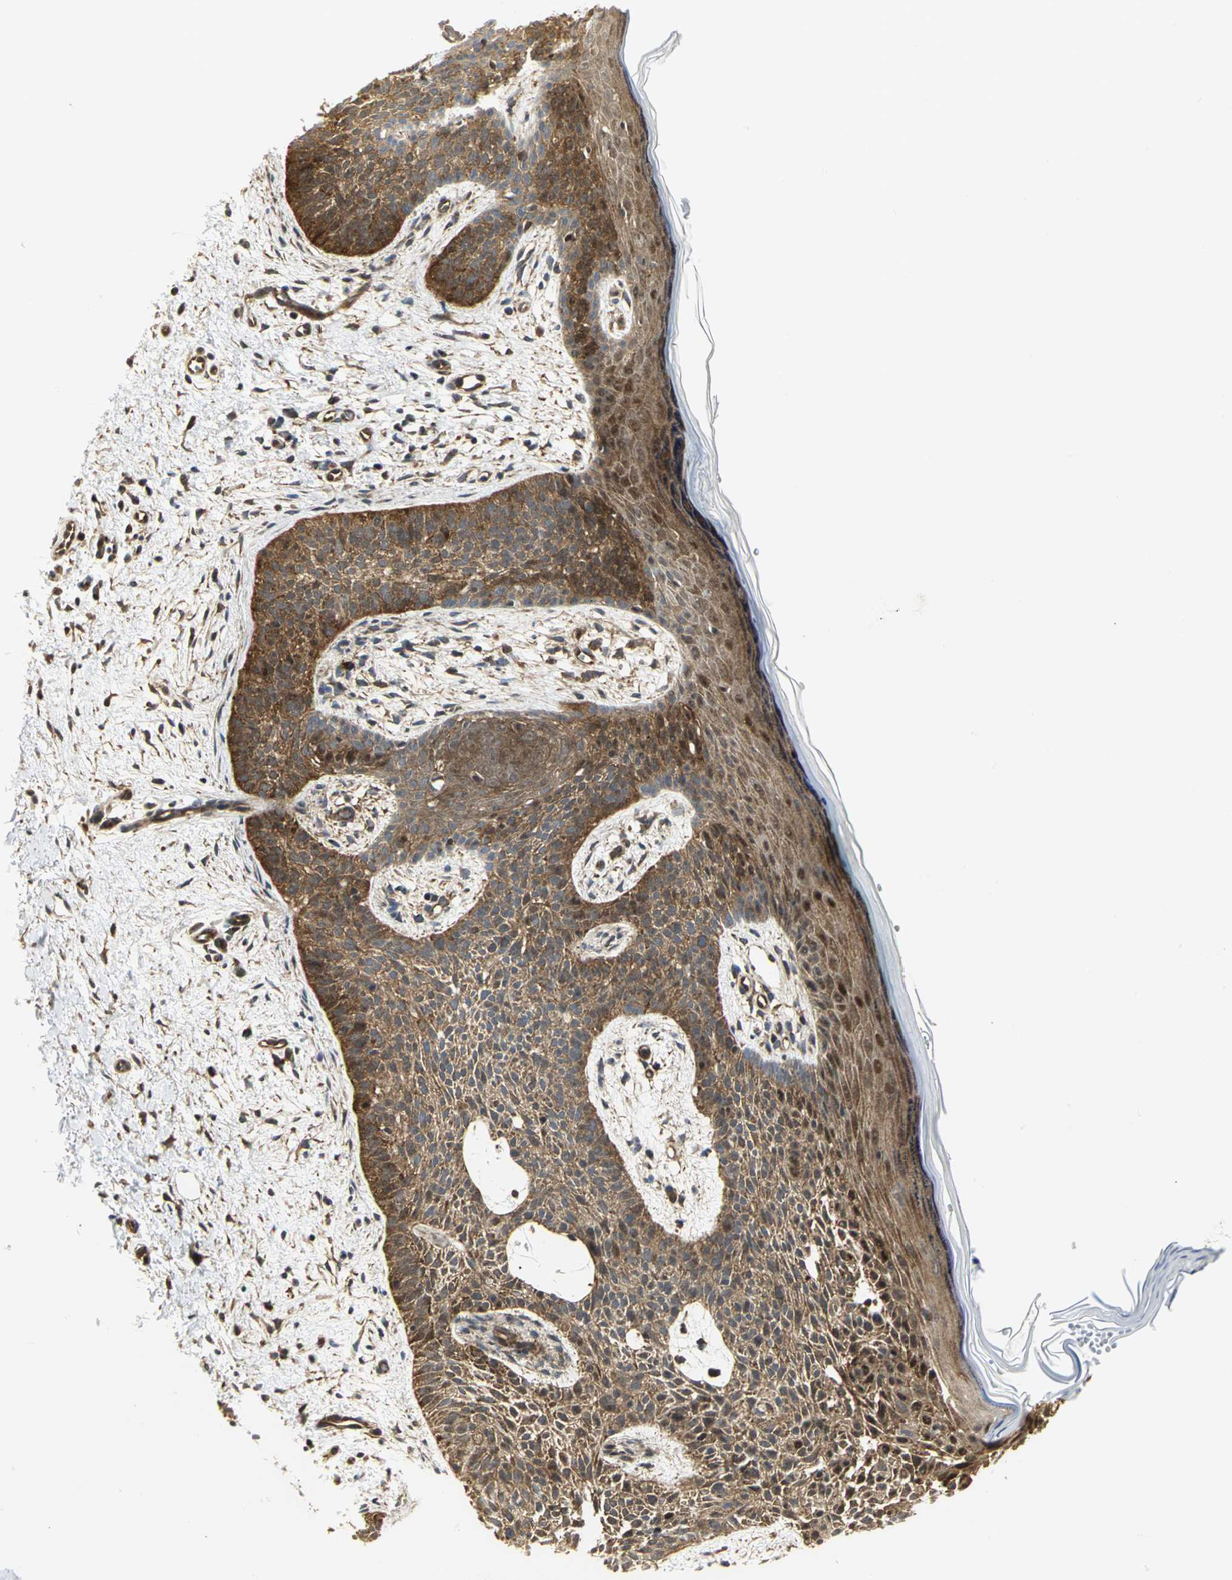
{"staining": {"intensity": "strong", "quantity": ">75%", "location": "cytoplasmic/membranous,nuclear"}, "tissue": "skin cancer", "cell_type": "Tumor cells", "image_type": "cancer", "snomed": [{"axis": "morphology", "description": "Normal tissue, NOS"}, {"axis": "morphology", "description": "Basal cell carcinoma"}, {"axis": "topography", "description": "Skin"}], "caption": "The micrograph displays a brown stain indicating the presence of a protein in the cytoplasmic/membranous and nuclear of tumor cells in skin basal cell carcinoma.", "gene": "EEA1", "patient": {"sex": "female", "age": 69}}